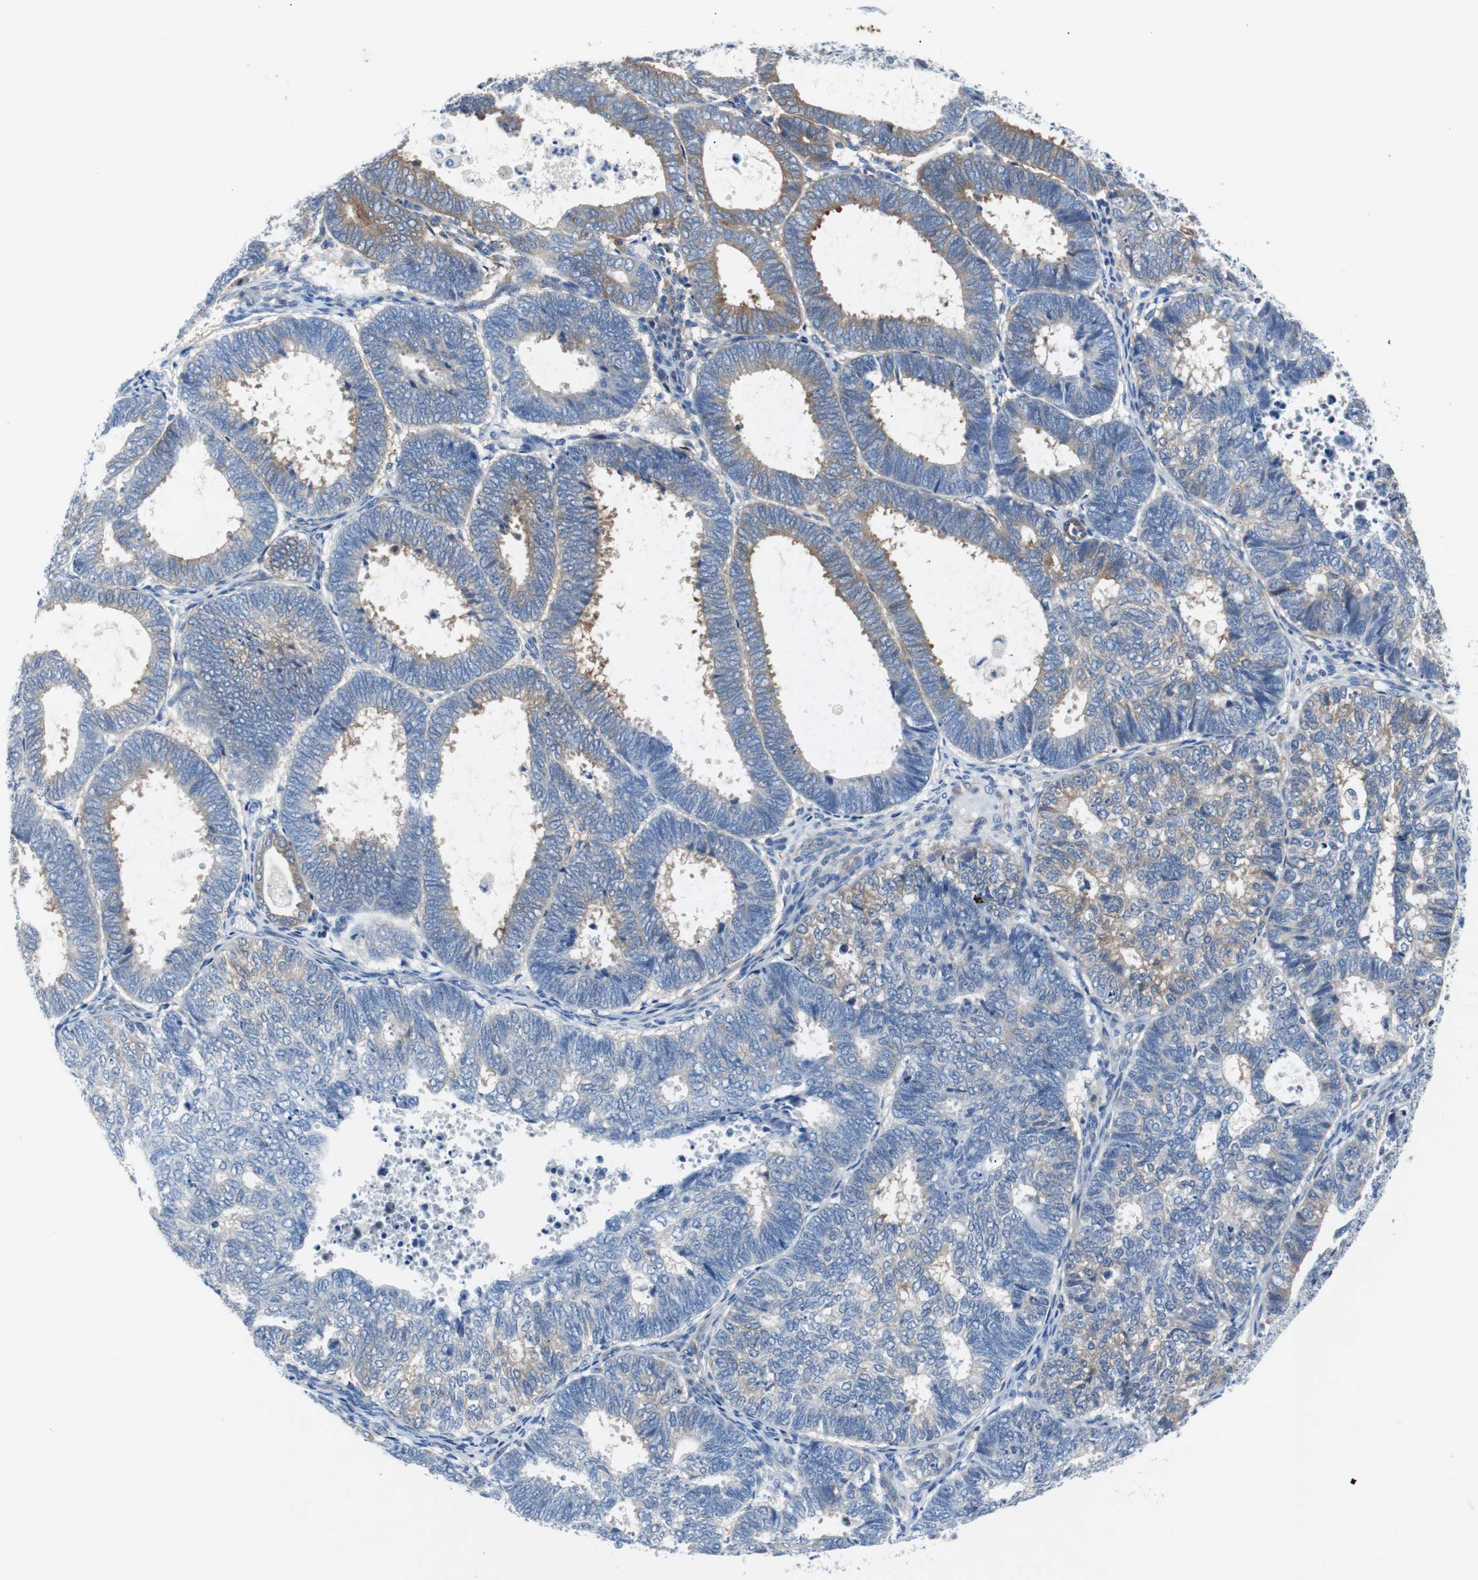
{"staining": {"intensity": "weak", "quantity": "25%-75%", "location": "cytoplasmic/membranous"}, "tissue": "endometrial cancer", "cell_type": "Tumor cells", "image_type": "cancer", "snomed": [{"axis": "morphology", "description": "Adenocarcinoma, NOS"}, {"axis": "topography", "description": "Uterus"}], "caption": "Endometrial adenocarcinoma stained with a protein marker shows weak staining in tumor cells.", "gene": "EEF2K", "patient": {"sex": "female", "age": 60}}